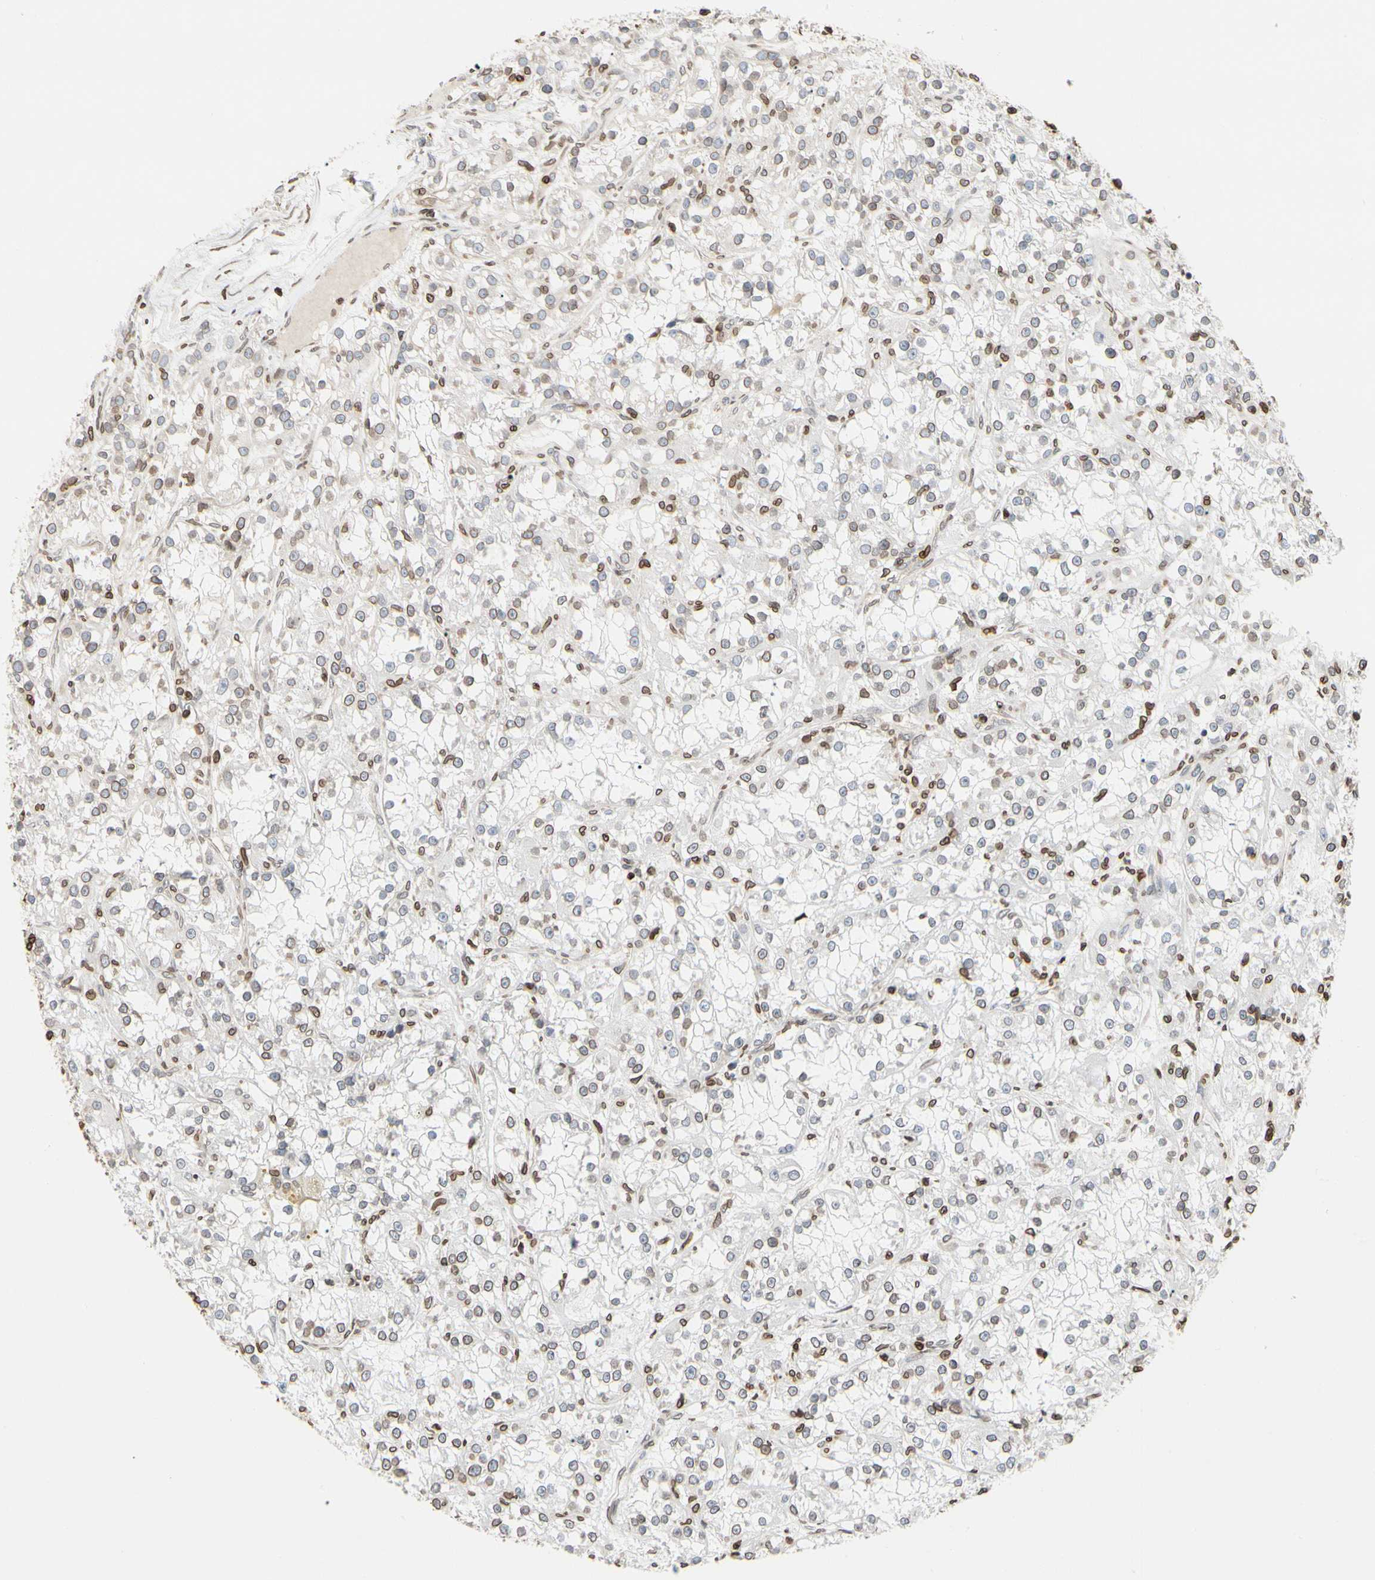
{"staining": {"intensity": "weak", "quantity": "<25%", "location": "cytoplasmic/membranous,nuclear"}, "tissue": "renal cancer", "cell_type": "Tumor cells", "image_type": "cancer", "snomed": [{"axis": "morphology", "description": "Adenocarcinoma, NOS"}, {"axis": "topography", "description": "Kidney"}], "caption": "This micrograph is of adenocarcinoma (renal) stained with IHC to label a protein in brown with the nuclei are counter-stained blue. There is no positivity in tumor cells.", "gene": "TMPO", "patient": {"sex": "female", "age": 52}}